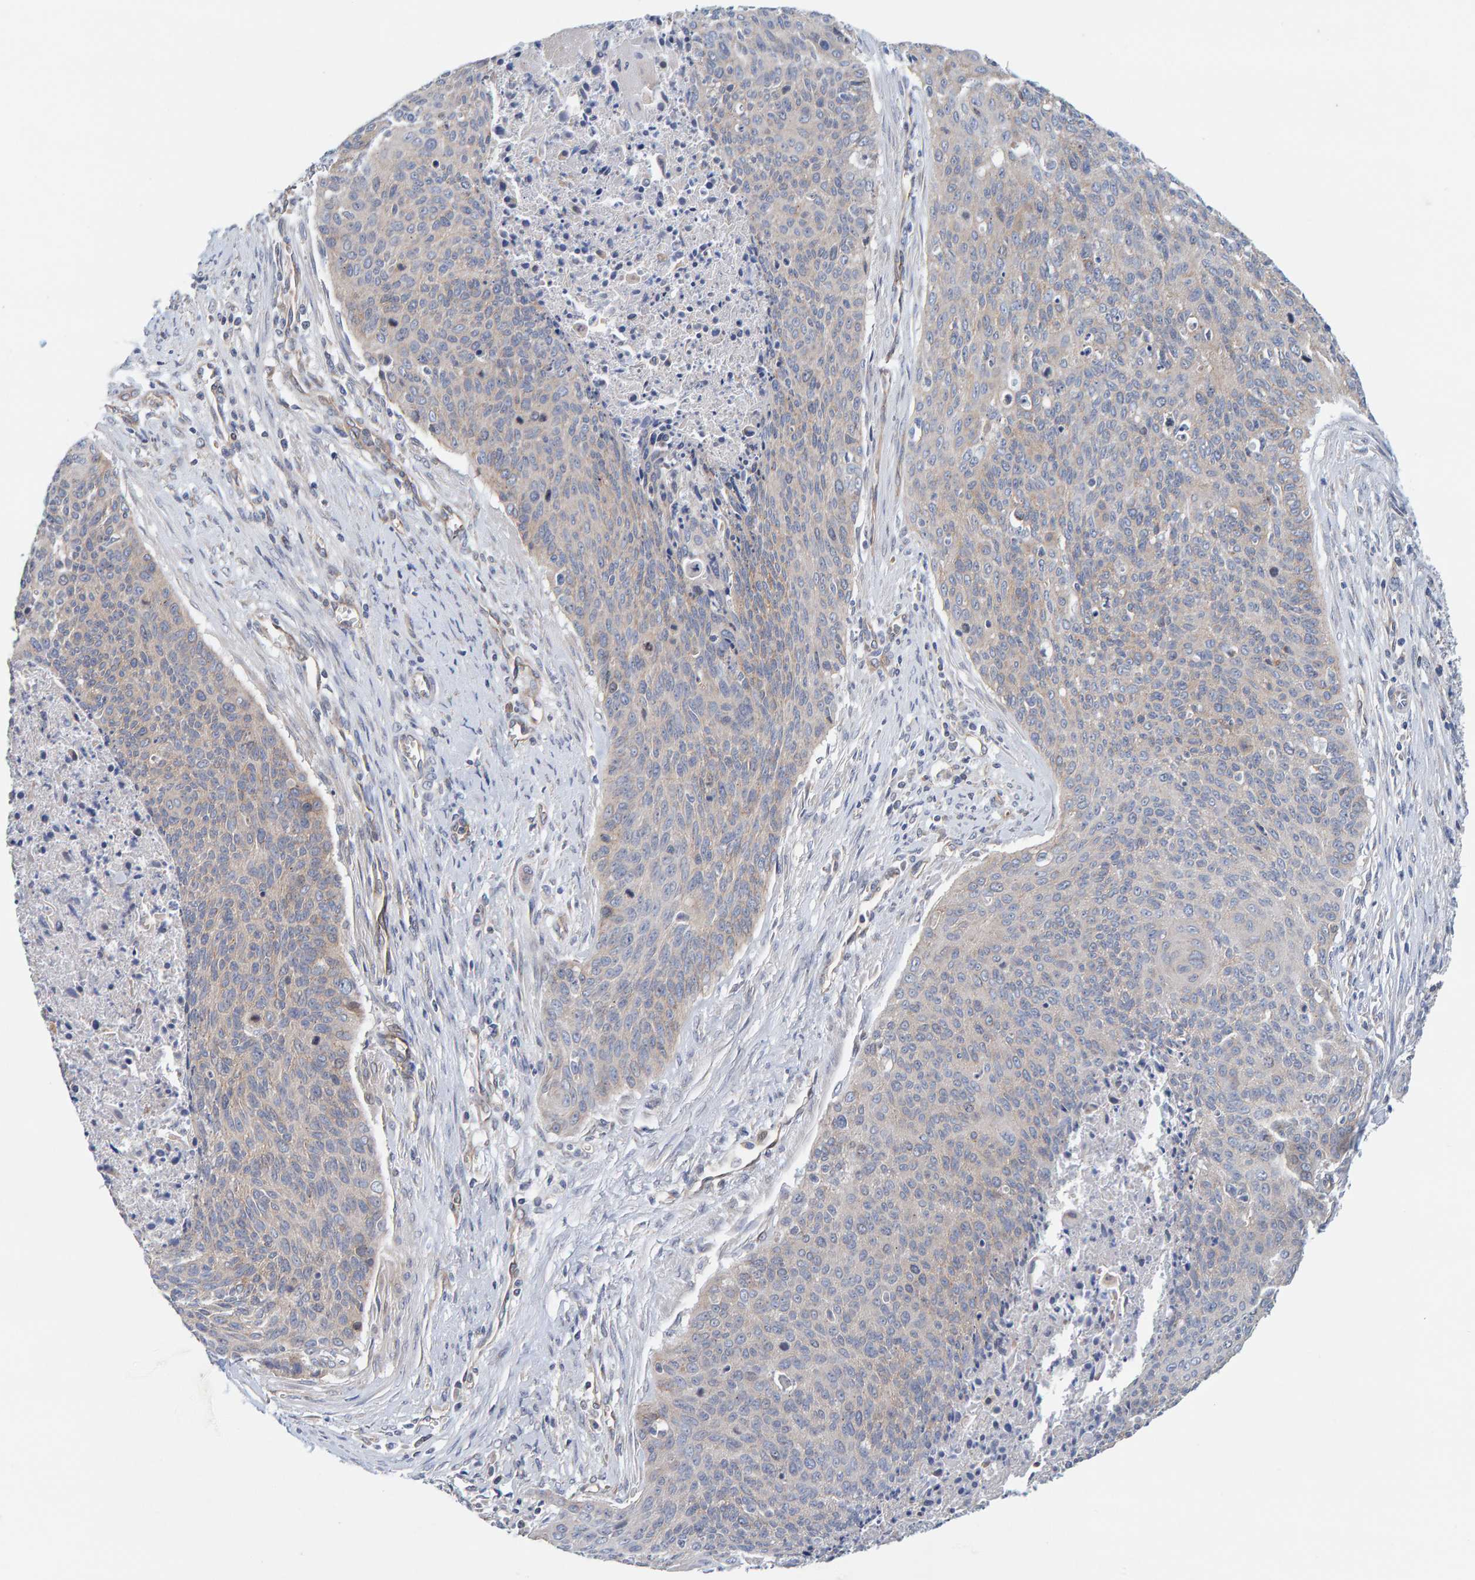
{"staining": {"intensity": "weak", "quantity": "<25%", "location": "cytoplasmic/membranous"}, "tissue": "cervical cancer", "cell_type": "Tumor cells", "image_type": "cancer", "snomed": [{"axis": "morphology", "description": "Squamous cell carcinoma, NOS"}, {"axis": "topography", "description": "Cervix"}], "caption": "Immunohistochemical staining of human squamous cell carcinoma (cervical) demonstrates no significant expression in tumor cells.", "gene": "RGP1", "patient": {"sex": "female", "age": 55}}